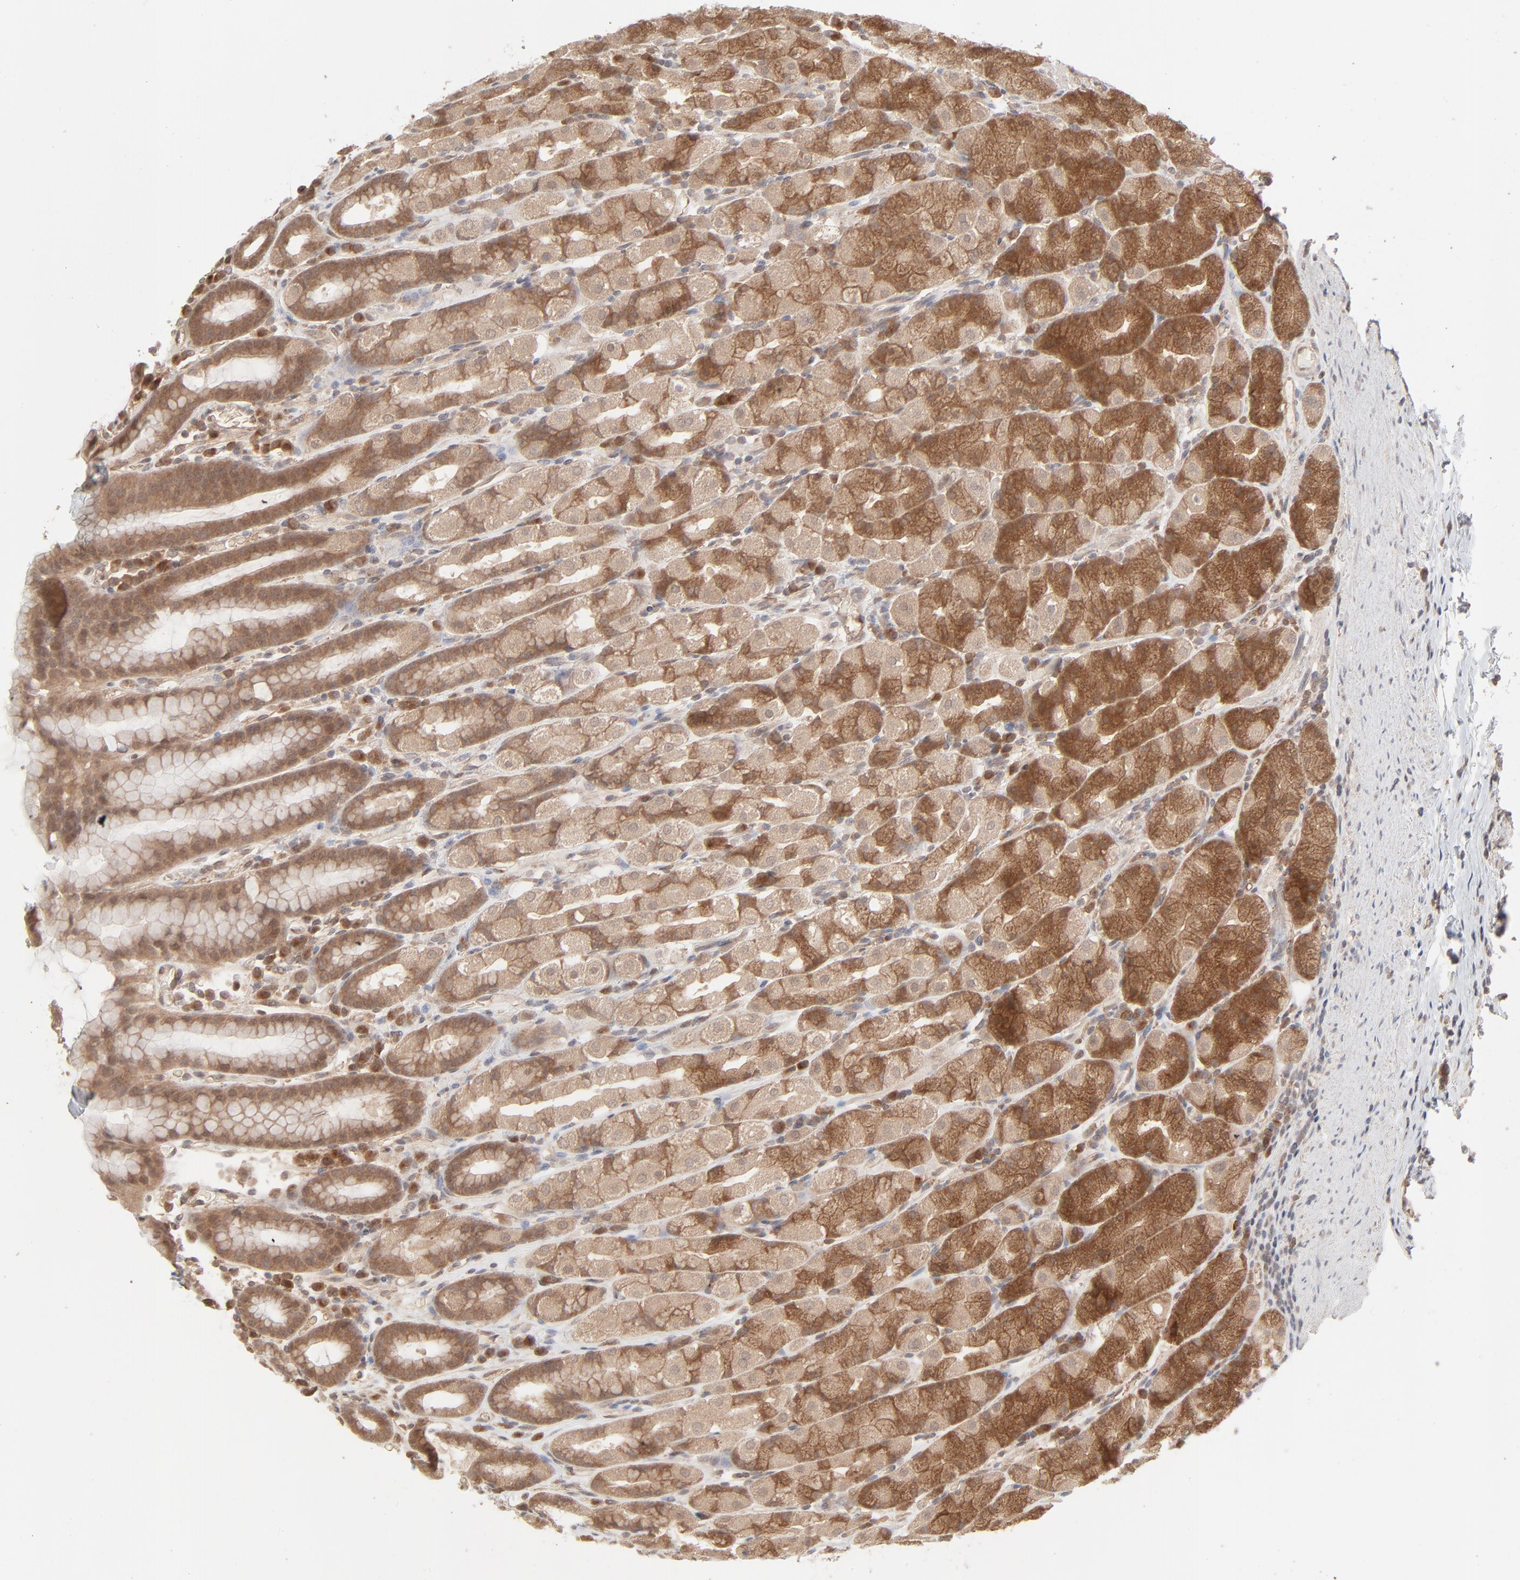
{"staining": {"intensity": "moderate", "quantity": ">75%", "location": "cytoplasmic/membranous"}, "tissue": "stomach", "cell_type": "Glandular cells", "image_type": "normal", "snomed": [{"axis": "morphology", "description": "Normal tissue, NOS"}, {"axis": "topography", "description": "Stomach, upper"}], "caption": "Protein staining reveals moderate cytoplasmic/membranous positivity in about >75% of glandular cells in unremarkable stomach. (Stains: DAB (3,3'-diaminobenzidine) in brown, nuclei in blue, Microscopy: brightfield microscopy at high magnification).", "gene": "SCFD1", "patient": {"sex": "male", "age": 68}}